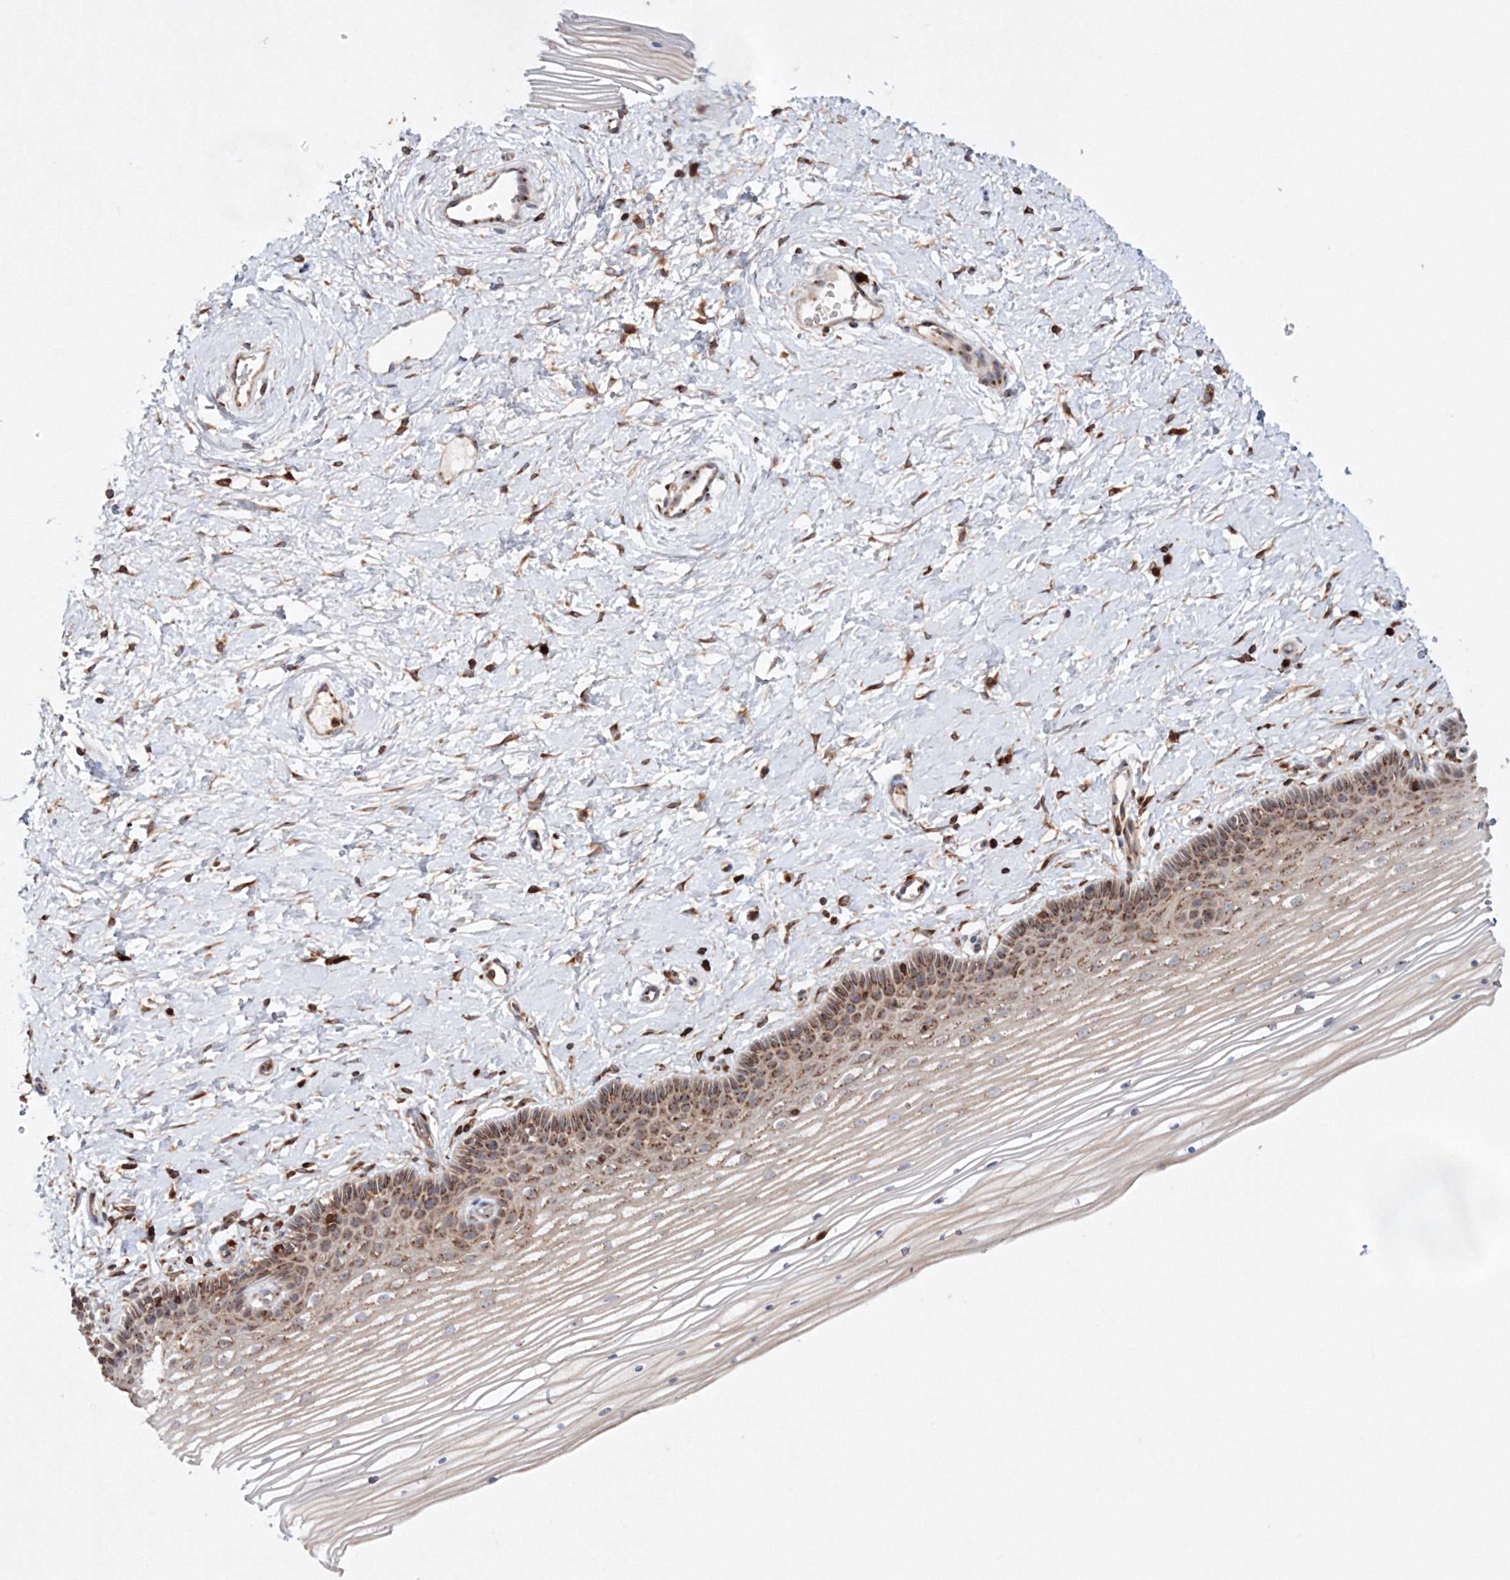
{"staining": {"intensity": "strong", "quantity": "25%-75%", "location": "cytoplasmic/membranous"}, "tissue": "vagina", "cell_type": "Squamous epithelial cells", "image_type": "normal", "snomed": [{"axis": "morphology", "description": "Normal tissue, NOS"}, {"axis": "topography", "description": "Vagina"}, {"axis": "topography", "description": "Cervix"}], "caption": "This histopathology image shows immunohistochemistry staining of benign human vagina, with high strong cytoplasmic/membranous positivity in approximately 25%-75% of squamous epithelial cells.", "gene": "ARCN1", "patient": {"sex": "female", "age": 40}}